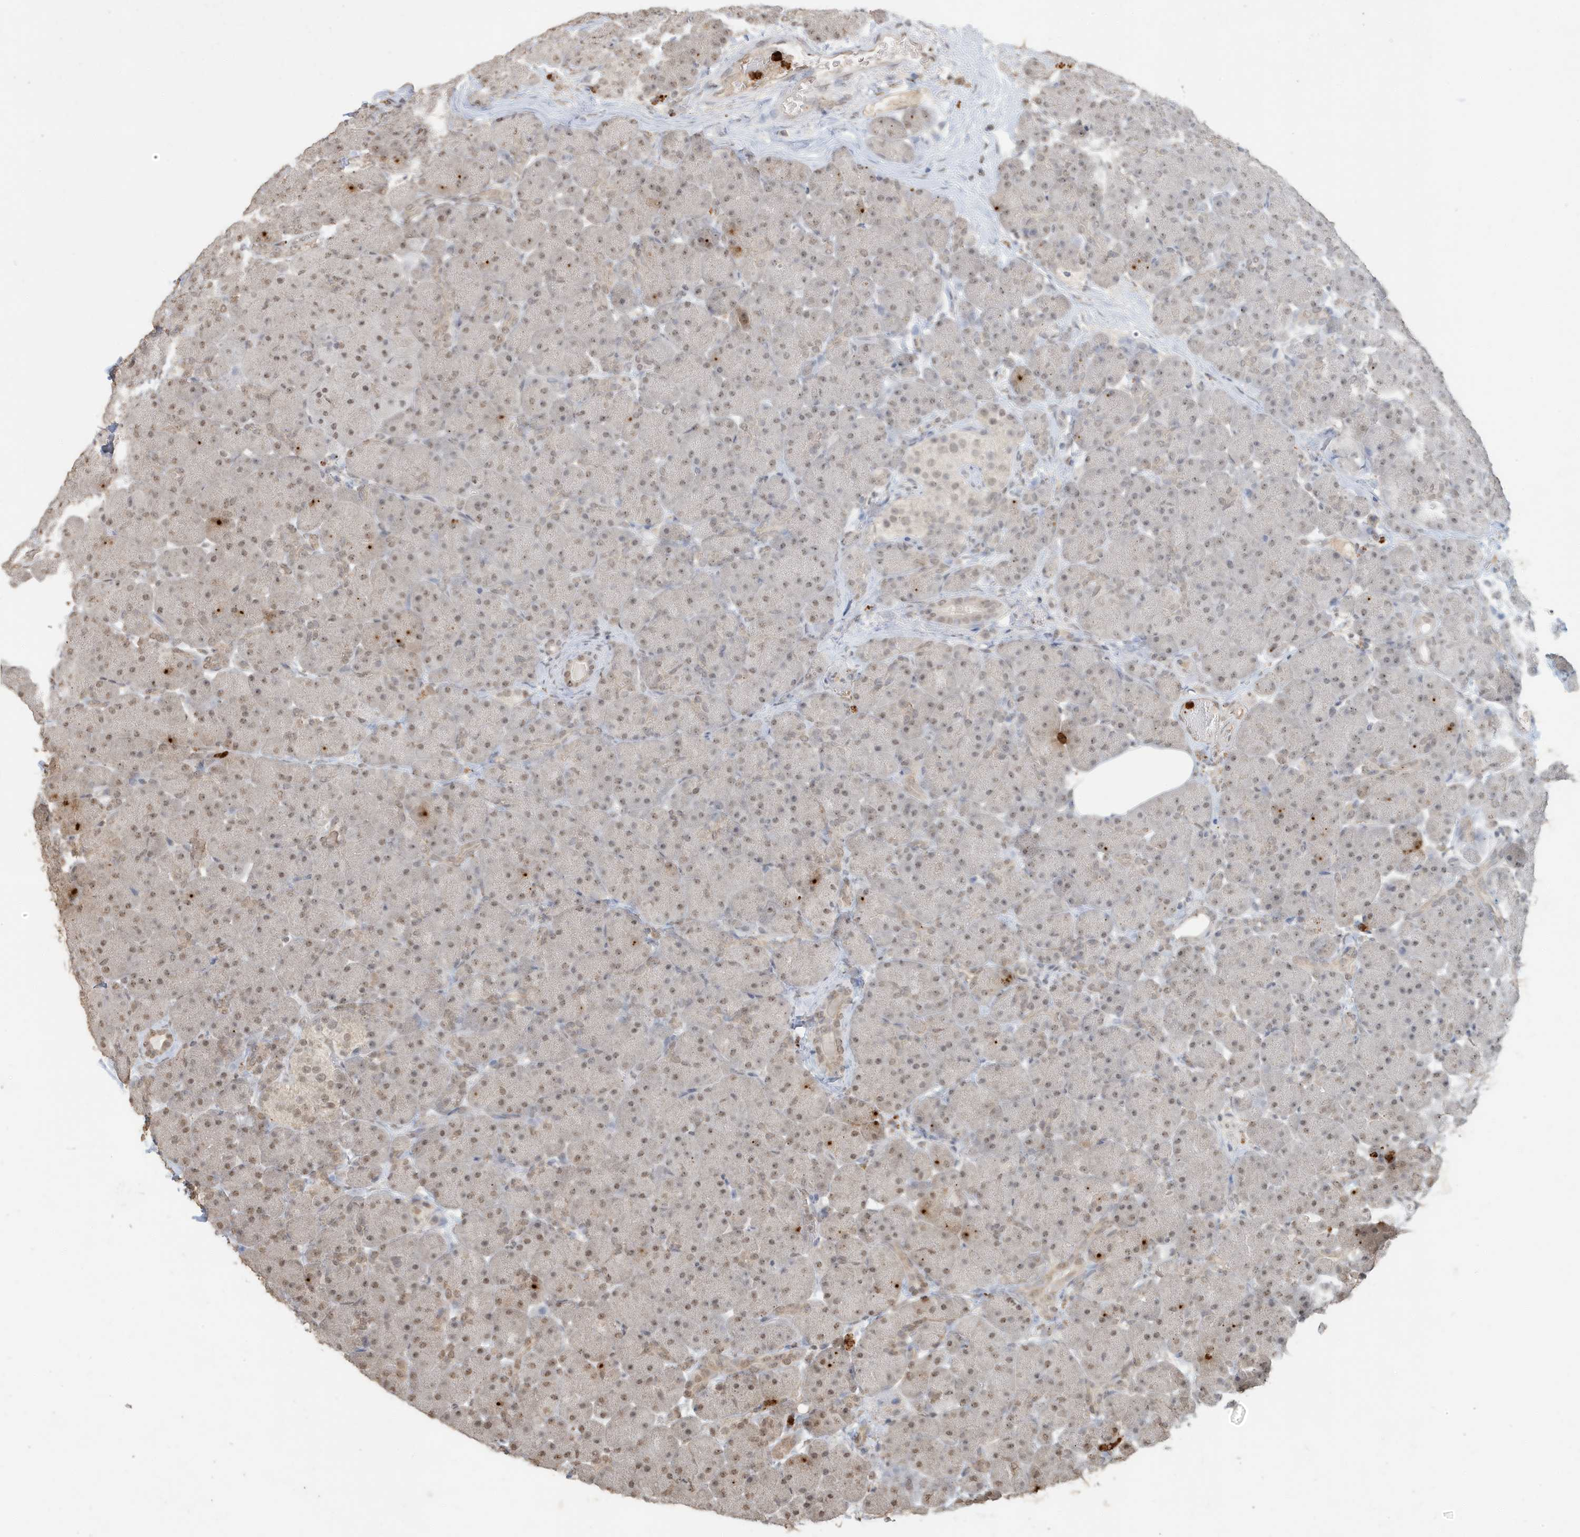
{"staining": {"intensity": "weak", "quantity": "25%-75%", "location": "nuclear"}, "tissue": "pancreas", "cell_type": "Exocrine glandular cells", "image_type": "normal", "snomed": [{"axis": "morphology", "description": "Normal tissue, NOS"}, {"axis": "topography", "description": "Pancreas"}], "caption": "Approximately 25%-75% of exocrine glandular cells in normal pancreas reveal weak nuclear protein expression as visualized by brown immunohistochemical staining.", "gene": "DEFA1", "patient": {"sex": "male", "age": 66}}